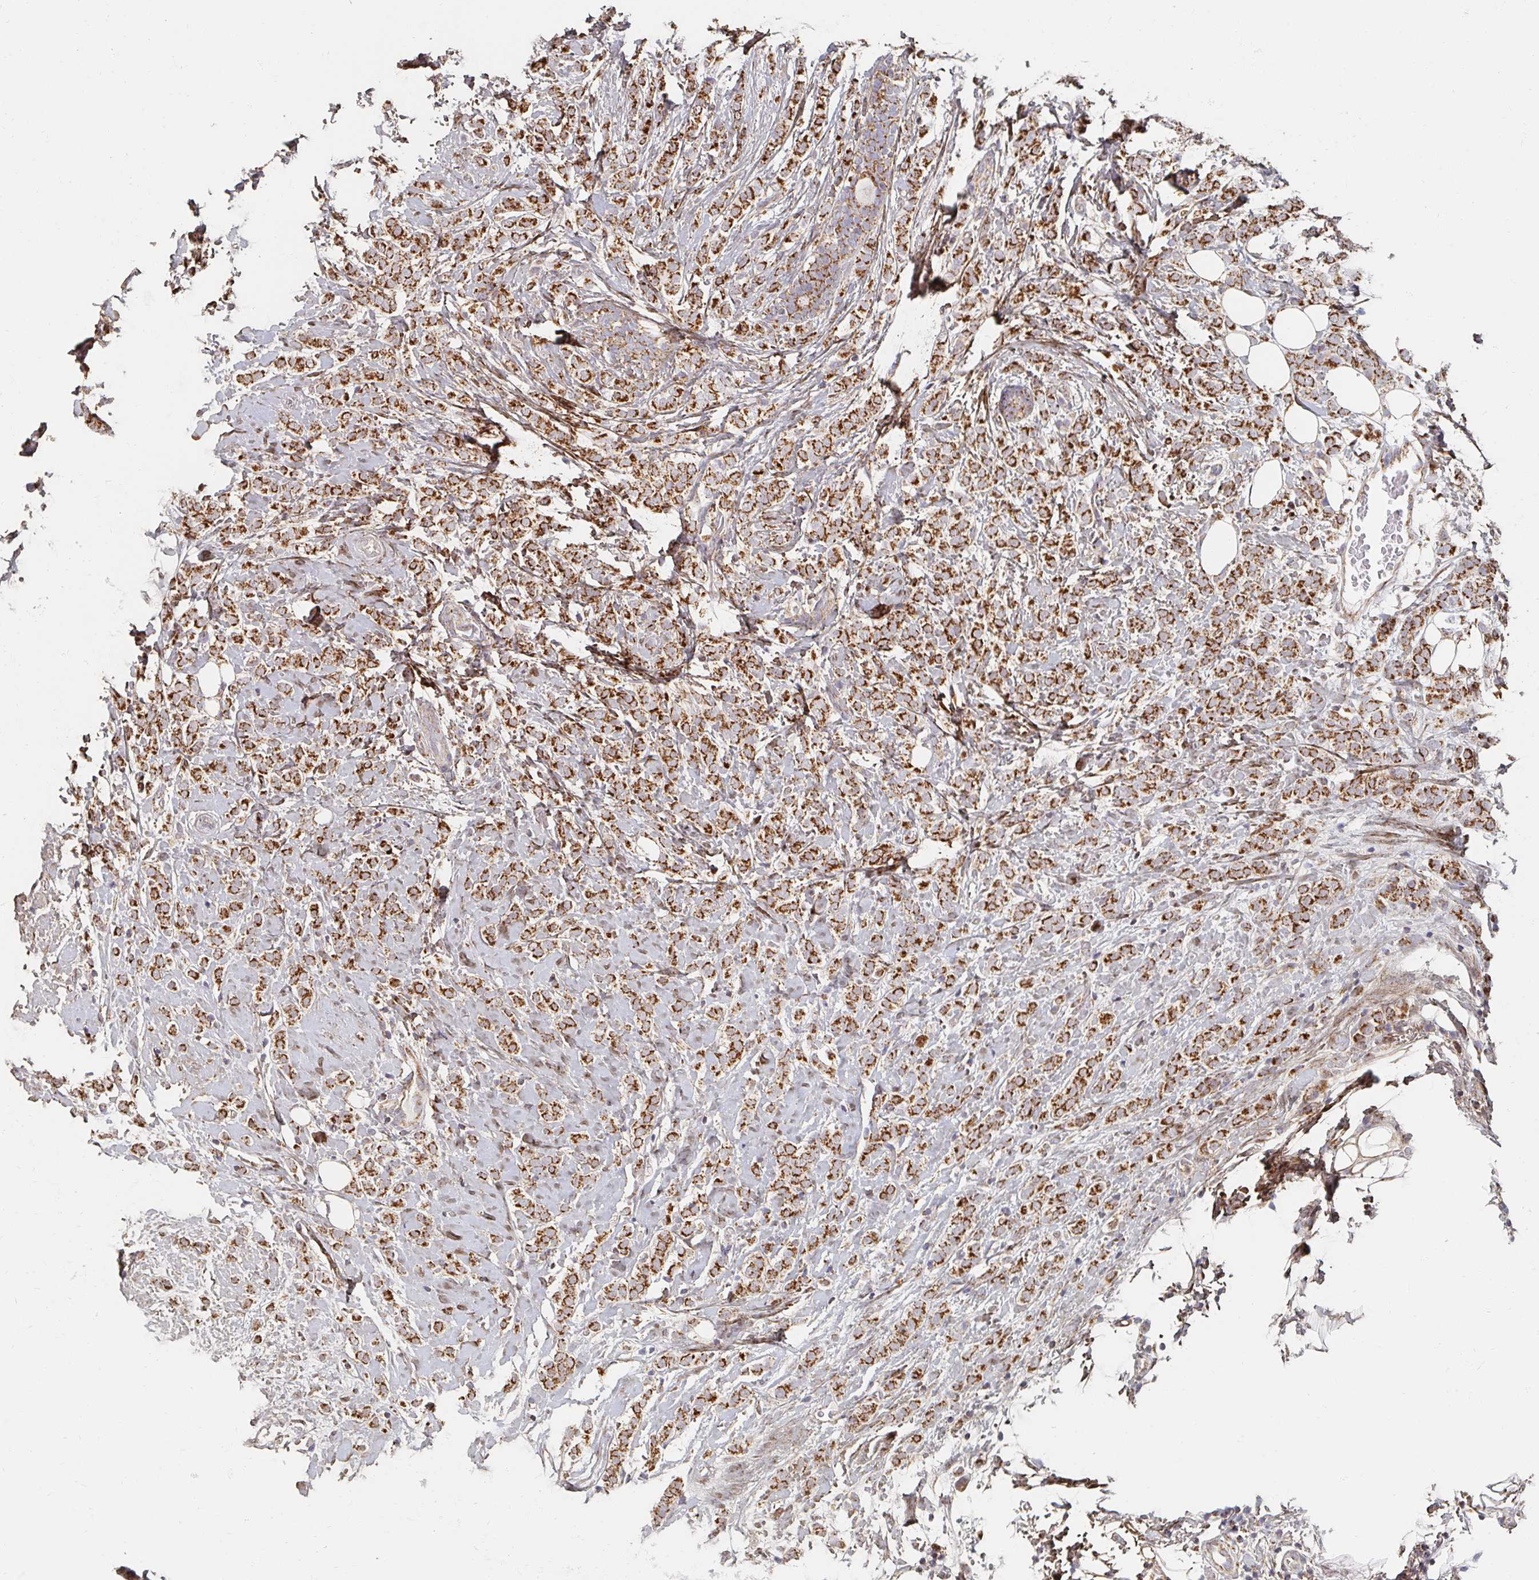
{"staining": {"intensity": "strong", "quantity": ">75%", "location": "cytoplasmic/membranous"}, "tissue": "breast cancer", "cell_type": "Tumor cells", "image_type": "cancer", "snomed": [{"axis": "morphology", "description": "Lobular carcinoma"}, {"axis": "topography", "description": "Breast"}], "caption": "The micrograph demonstrates immunohistochemical staining of breast cancer (lobular carcinoma). There is strong cytoplasmic/membranous expression is identified in approximately >75% of tumor cells.", "gene": "MAVS", "patient": {"sex": "female", "age": 49}}